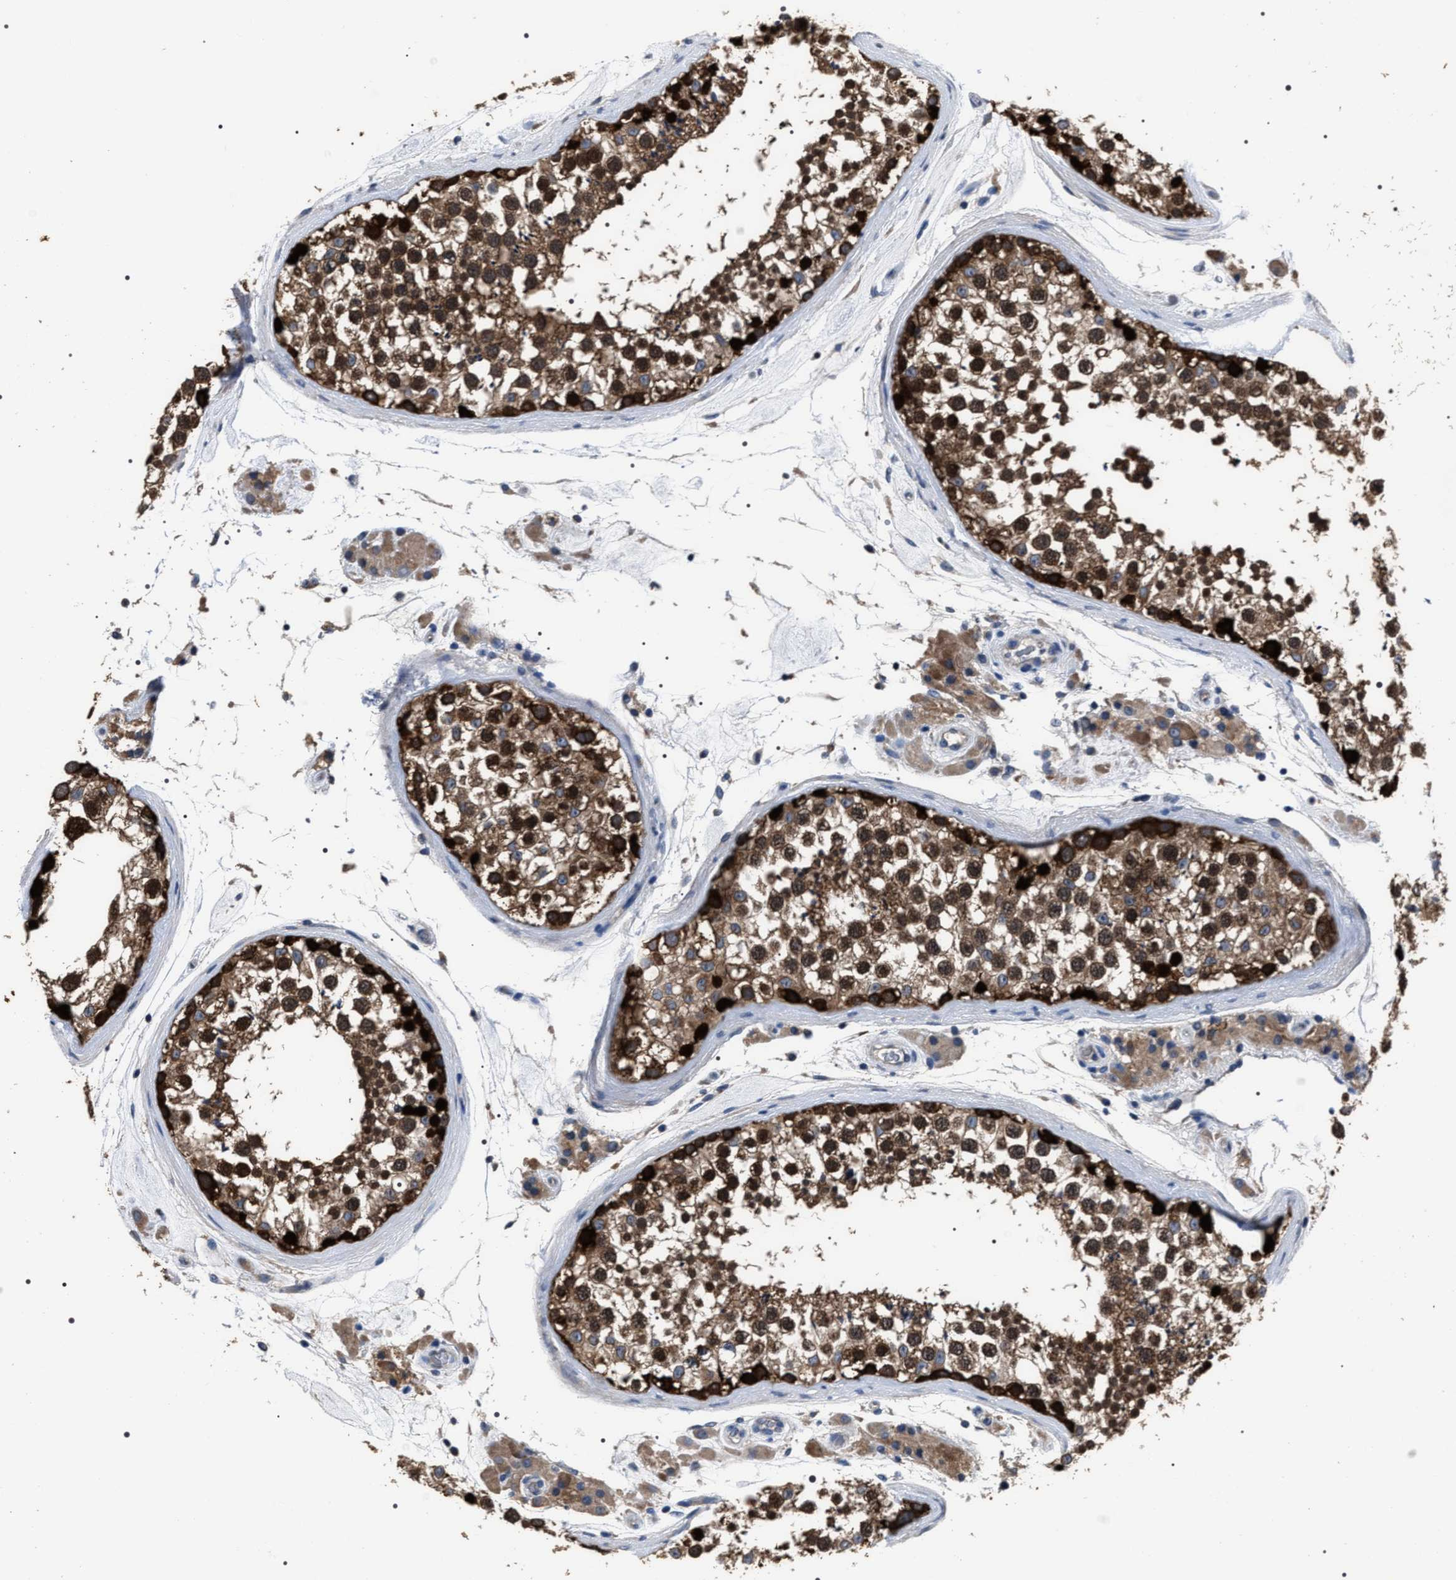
{"staining": {"intensity": "strong", "quantity": ">75%", "location": "cytoplasmic/membranous"}, "tissue": "testis", "cell_type": "Cells in seminiferous ducts", "image_type": "normal", "snomed": [{"axis": "morphology", "description": "Normal tissue, NOS"}, {"axis": "topography", "description": "Testis"}], "caption": "Testis was stained to show a protein in brown. There is high levels of strong cytoplasmic/membranous staining in about >75% of cells in seminiferous ducts.", "gene": "TRIM54", "patient": {"sex": "male", "age": 46}}